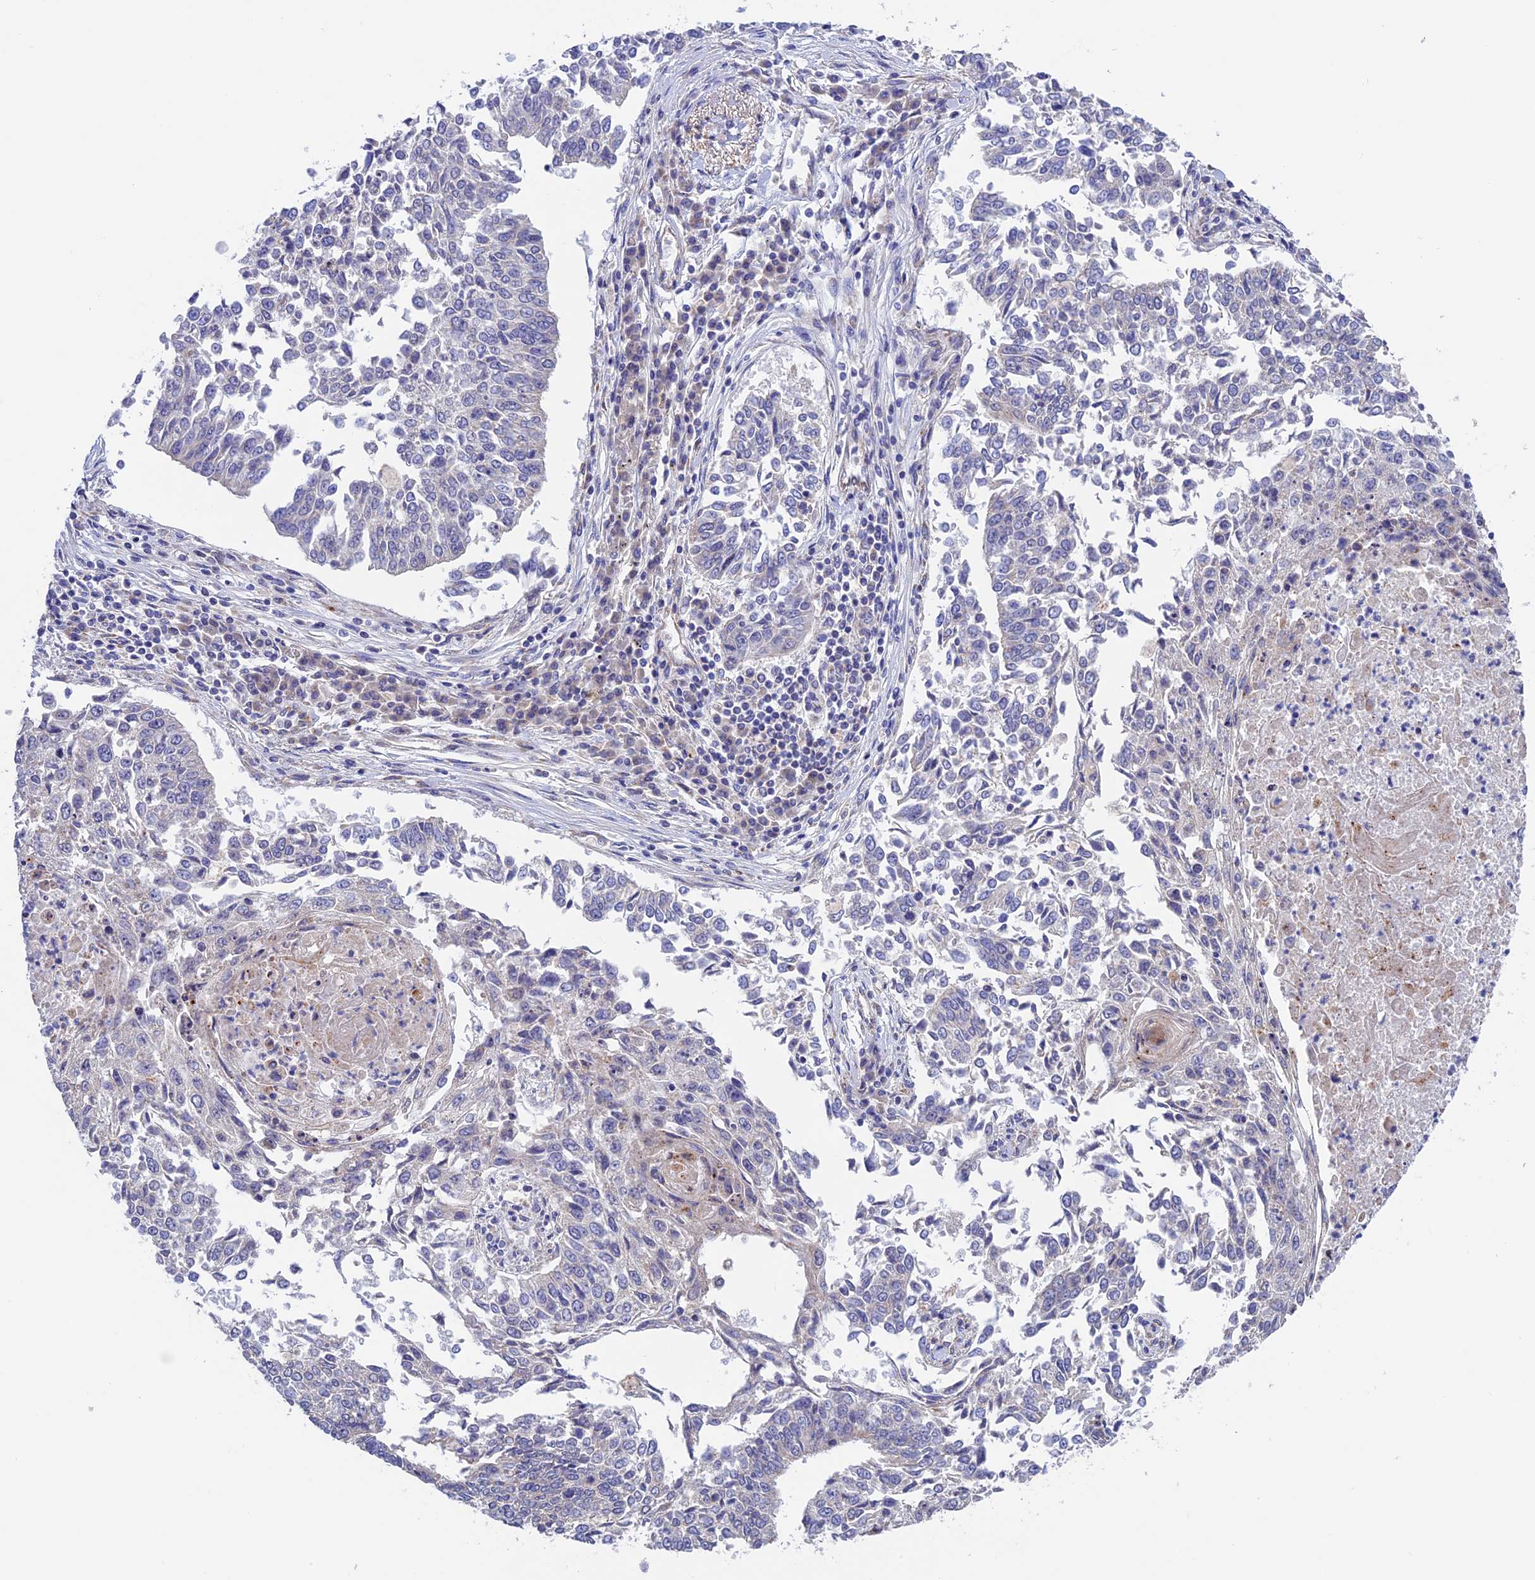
{"staining": {"intensity": "negative", "quantity": "none", "location": "none"}, "tissue": "lung cancer", "cell_type": "Tumor cells", "image_type": "cancer", "snomed": [{"axis": "morphology", "description": "Normal tissue, NOS"}, {"axis": "morphology", "description": "Squamous cell carcinoma, NOS"}, {"axis": "topography", "description": "Cartilage tissue"}, {"axis": "topography", "description": "Bronchus"}, {"axis": "topography", "description": "Lung"}, {"axis": "topography", "description": "Peripheral nerve tissue"}], "caption": "Tumor cells are negative for protein expression in human lung cancer (squamous cell carcinoma).", "gene": "ETFDH", "patient": {"sex": "female", "age": 49}}